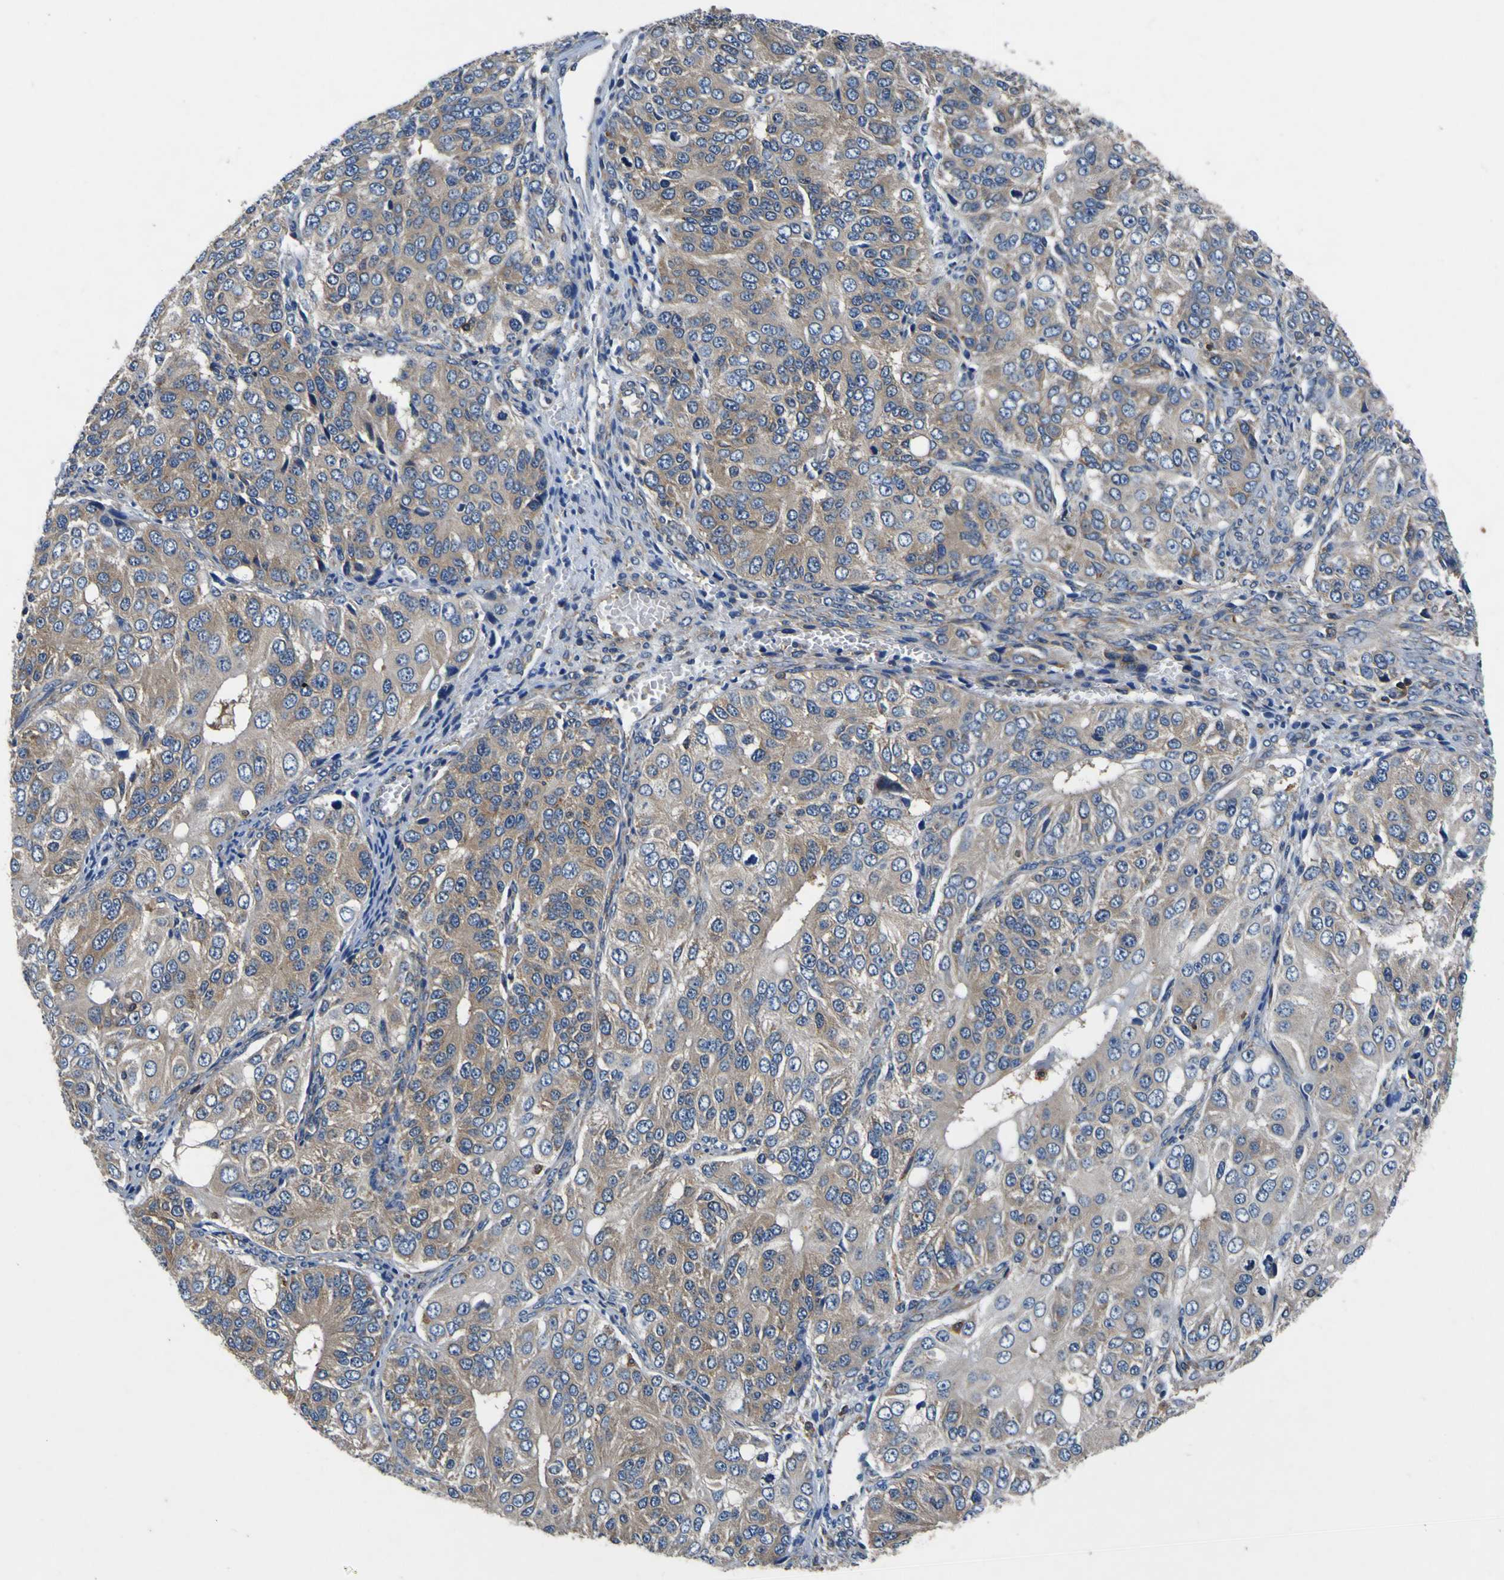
{"staining": {"intensity": "weak", "quantity": ">75%", "location": "cytoplasmic/membranous"}, "tissue": "ovarian cancer", "cell_type": "Tumor cells", "image_type": "cancer", "snomed": [{"axis": "morphology", "description": "Carcinoma, endometroid"}, {"axis": "topography", "description": "Ovary"}], "caption": "Endometroid carcinoma (ovarian) stained with immunohistochemistry (IHC) reveals weak cytoplasmic/membranous positivity in about >75% of tumor cells. (Stains: DAB (3,3'-diaminobenzidine) in brown, nuclei in blue, Microscopy: brightfield microscopy at high magnification).", "gene": "CNR2", "patient": {"sex": "female", "age": 51}}